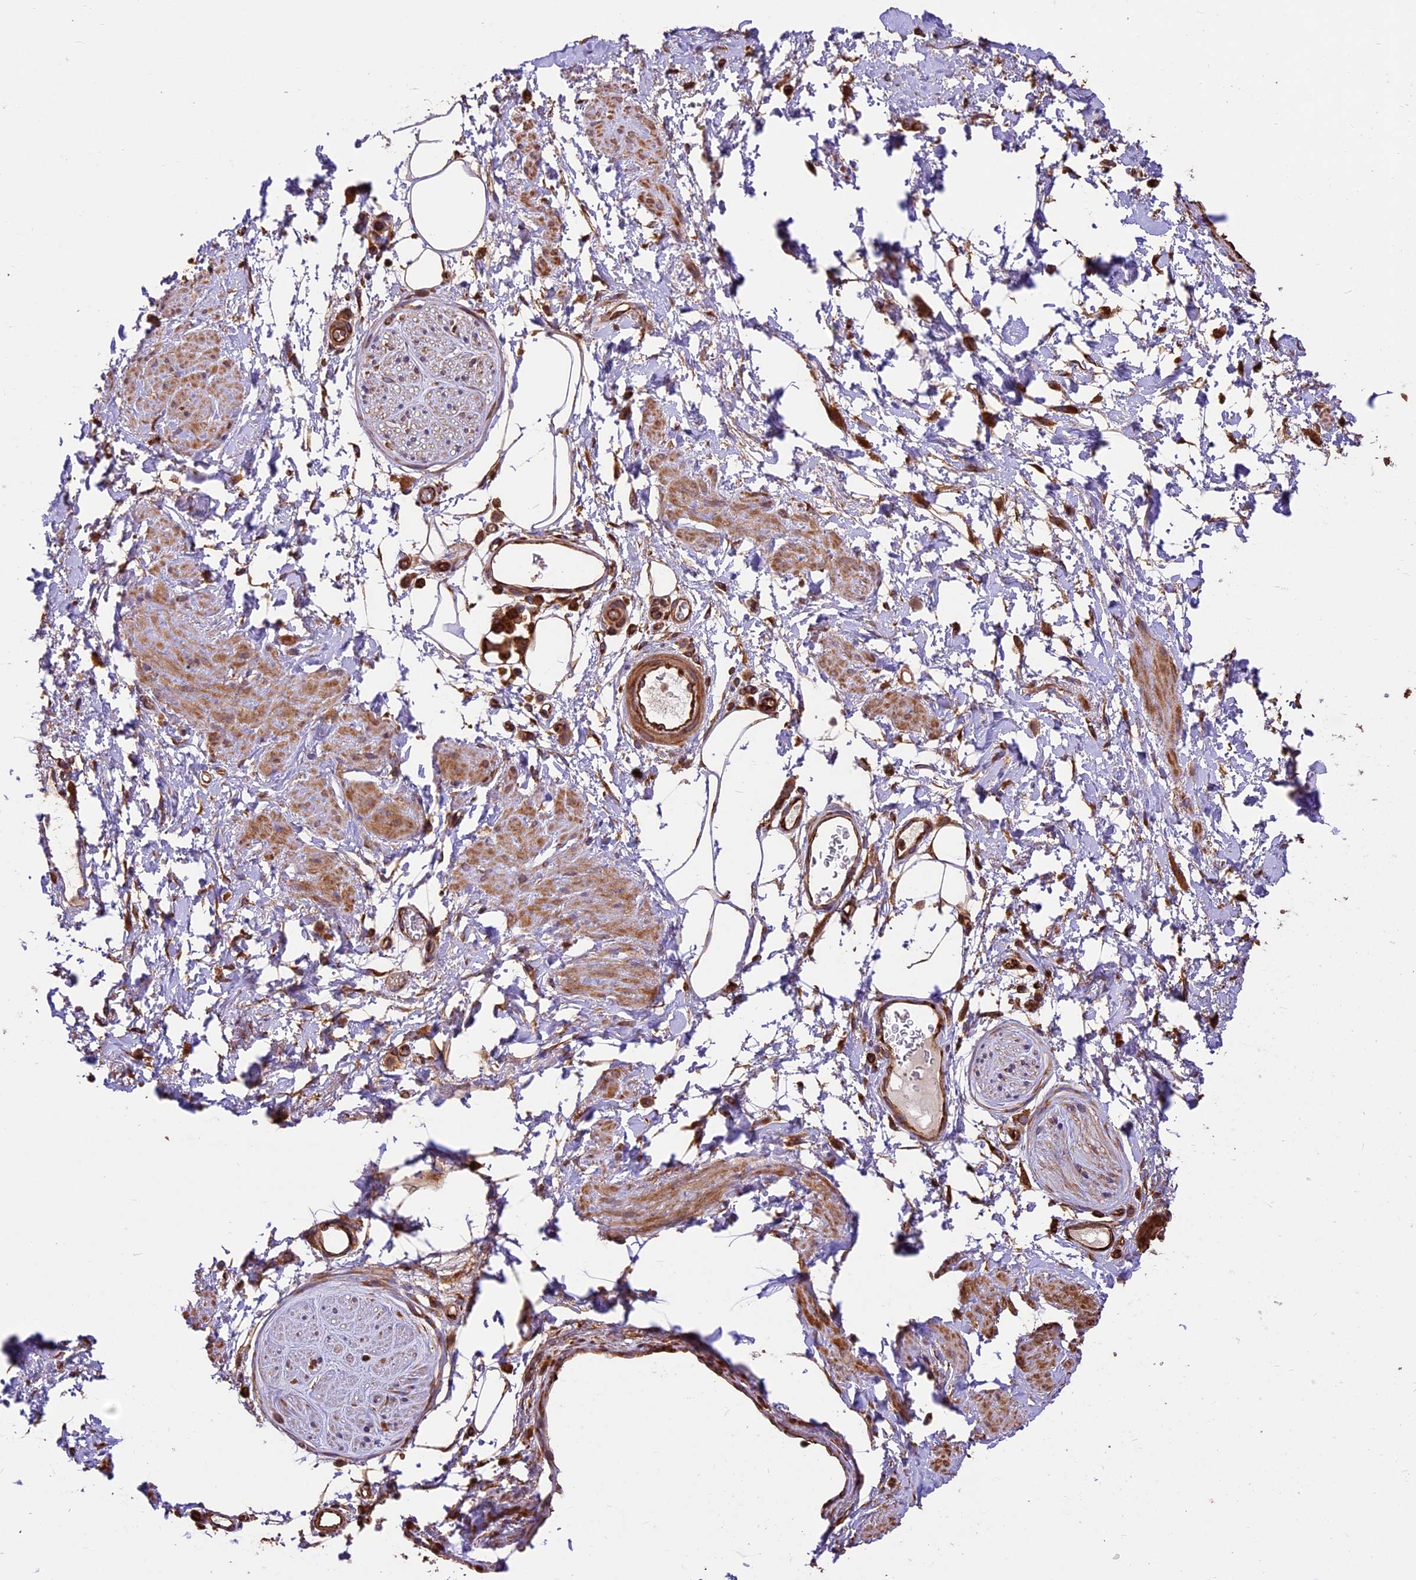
{"staining": {"intensity": "moderate", "quantity": ">75%", "location": "cytoplasmic/membranous"}, "tissue": "adipose tissue", "cell_type": "Adipocytes", "image_type": "normal", "snomed": [{"axis": "morphology", "description": "Normal tissue, NOS"}, {"axis": "morphology", "description": "Adenocarcinoma, NOS"}, {"axis": "topography", "description": "Rectum"}, {"axis": "topography", "description": "Vagina"}, {"axis": "topography", "description": "Peripheral nerve tissue"}], "caption": "IHC image of benign adipose tissue stained for a protein (brown), which exhibits medium levels of moderate cytoplasmic/membranous positivity in about >75% of adipocytes.", "gene": "KARS1", "patient": {"sex": "female", "age": 71}}